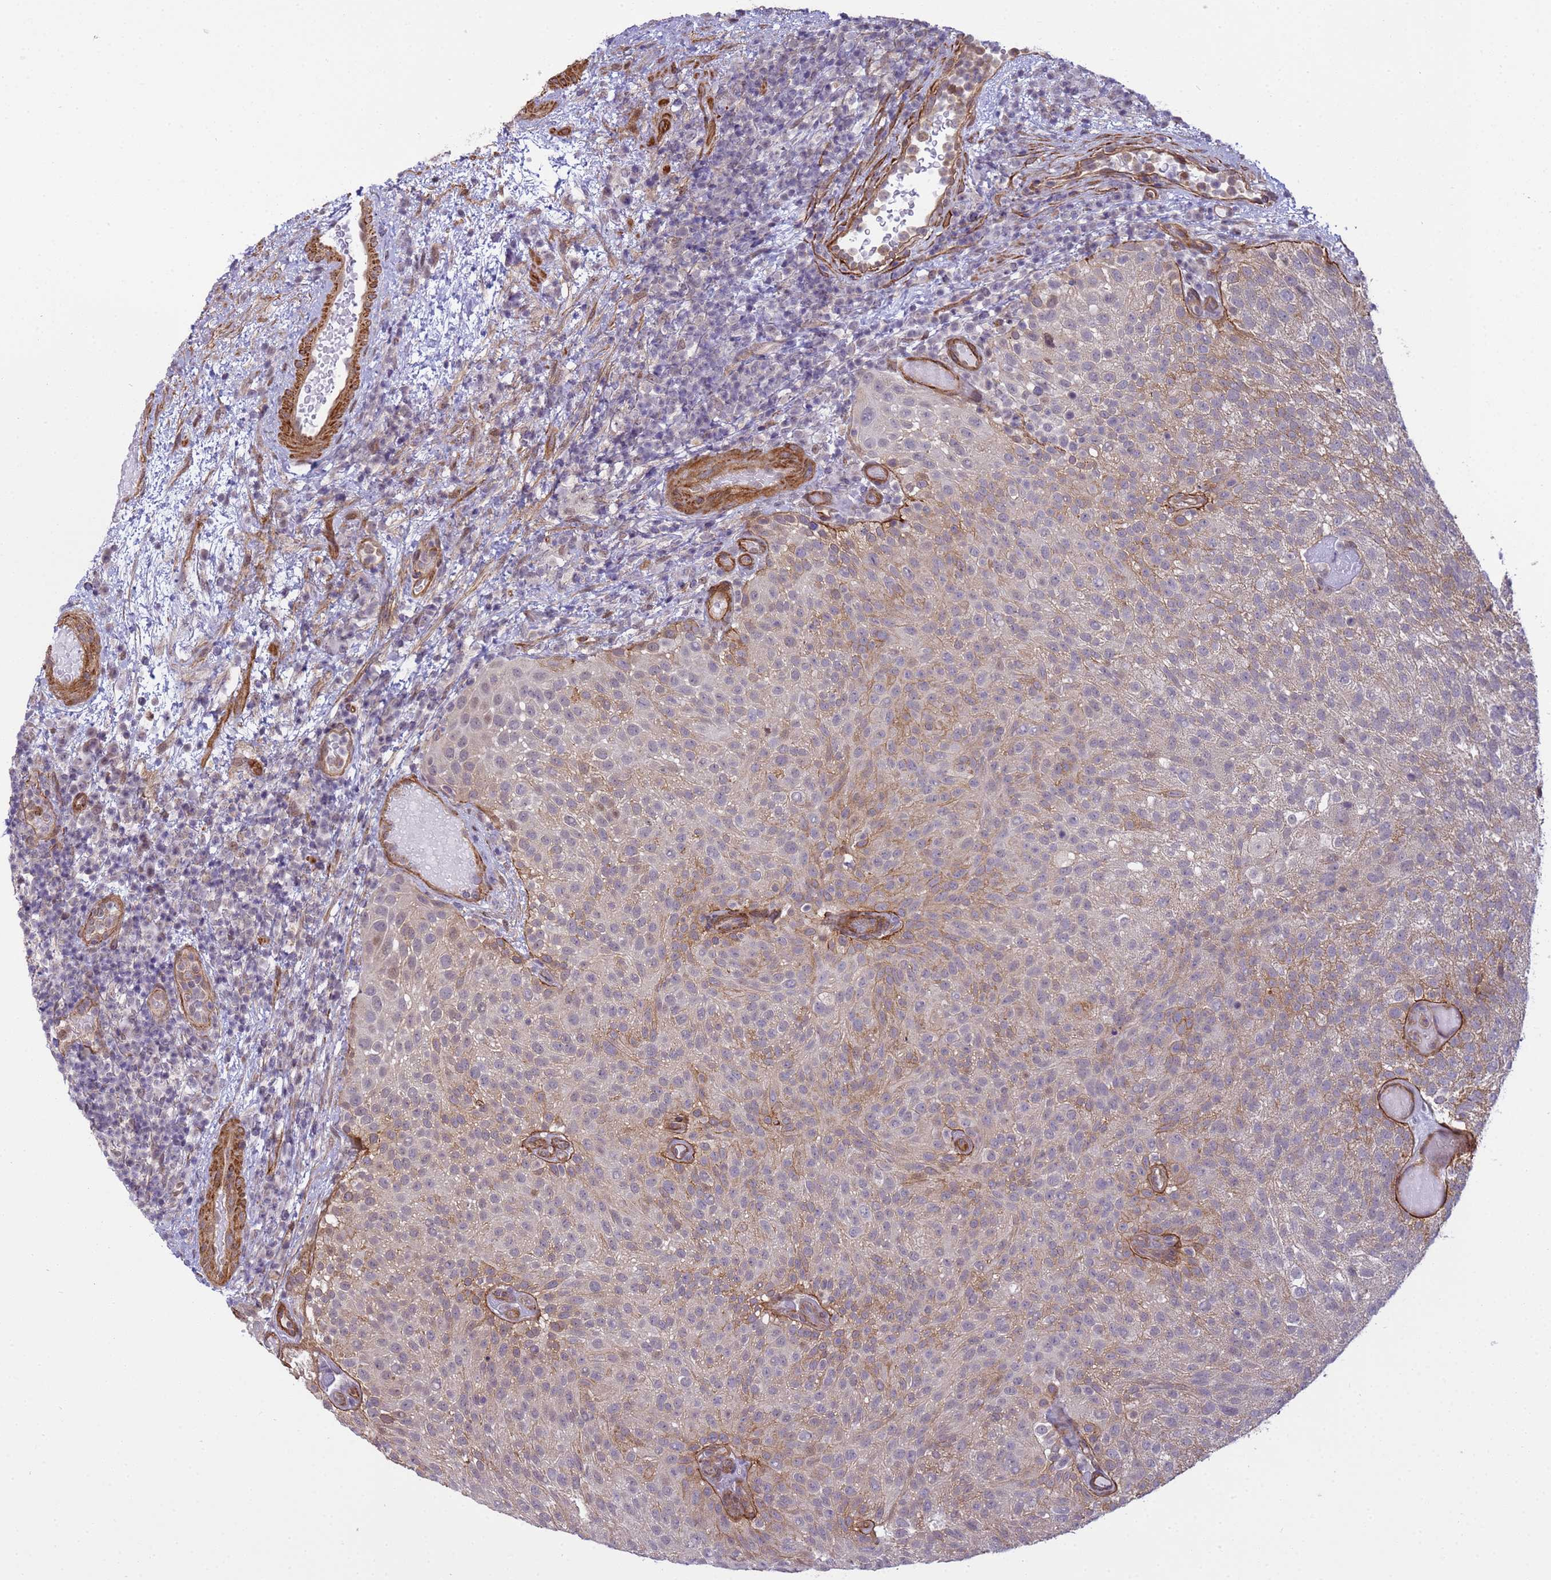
{"staining": {"intensity": "weak", "quantity": "25%-75%", "location": "cytoplasmic/membranous"}, "tissue": "urothelial cancer", "cell_type": "Tumor cells", "image_type": "cancer", "snomed": [{"axis": "morphology", "description": "Urothelial carcinoma, Low grade"}, {"axis": "topography", "description": "Urinary bladder"}], "caption": "Tumor cells show low levels of weak cytoplasmic/membranous expression in about 25%-75% of cells in human urothelial carcinoma (low-grade).", "gene": "ITGB4", "patient": {"sex": "male", "age": 78}}